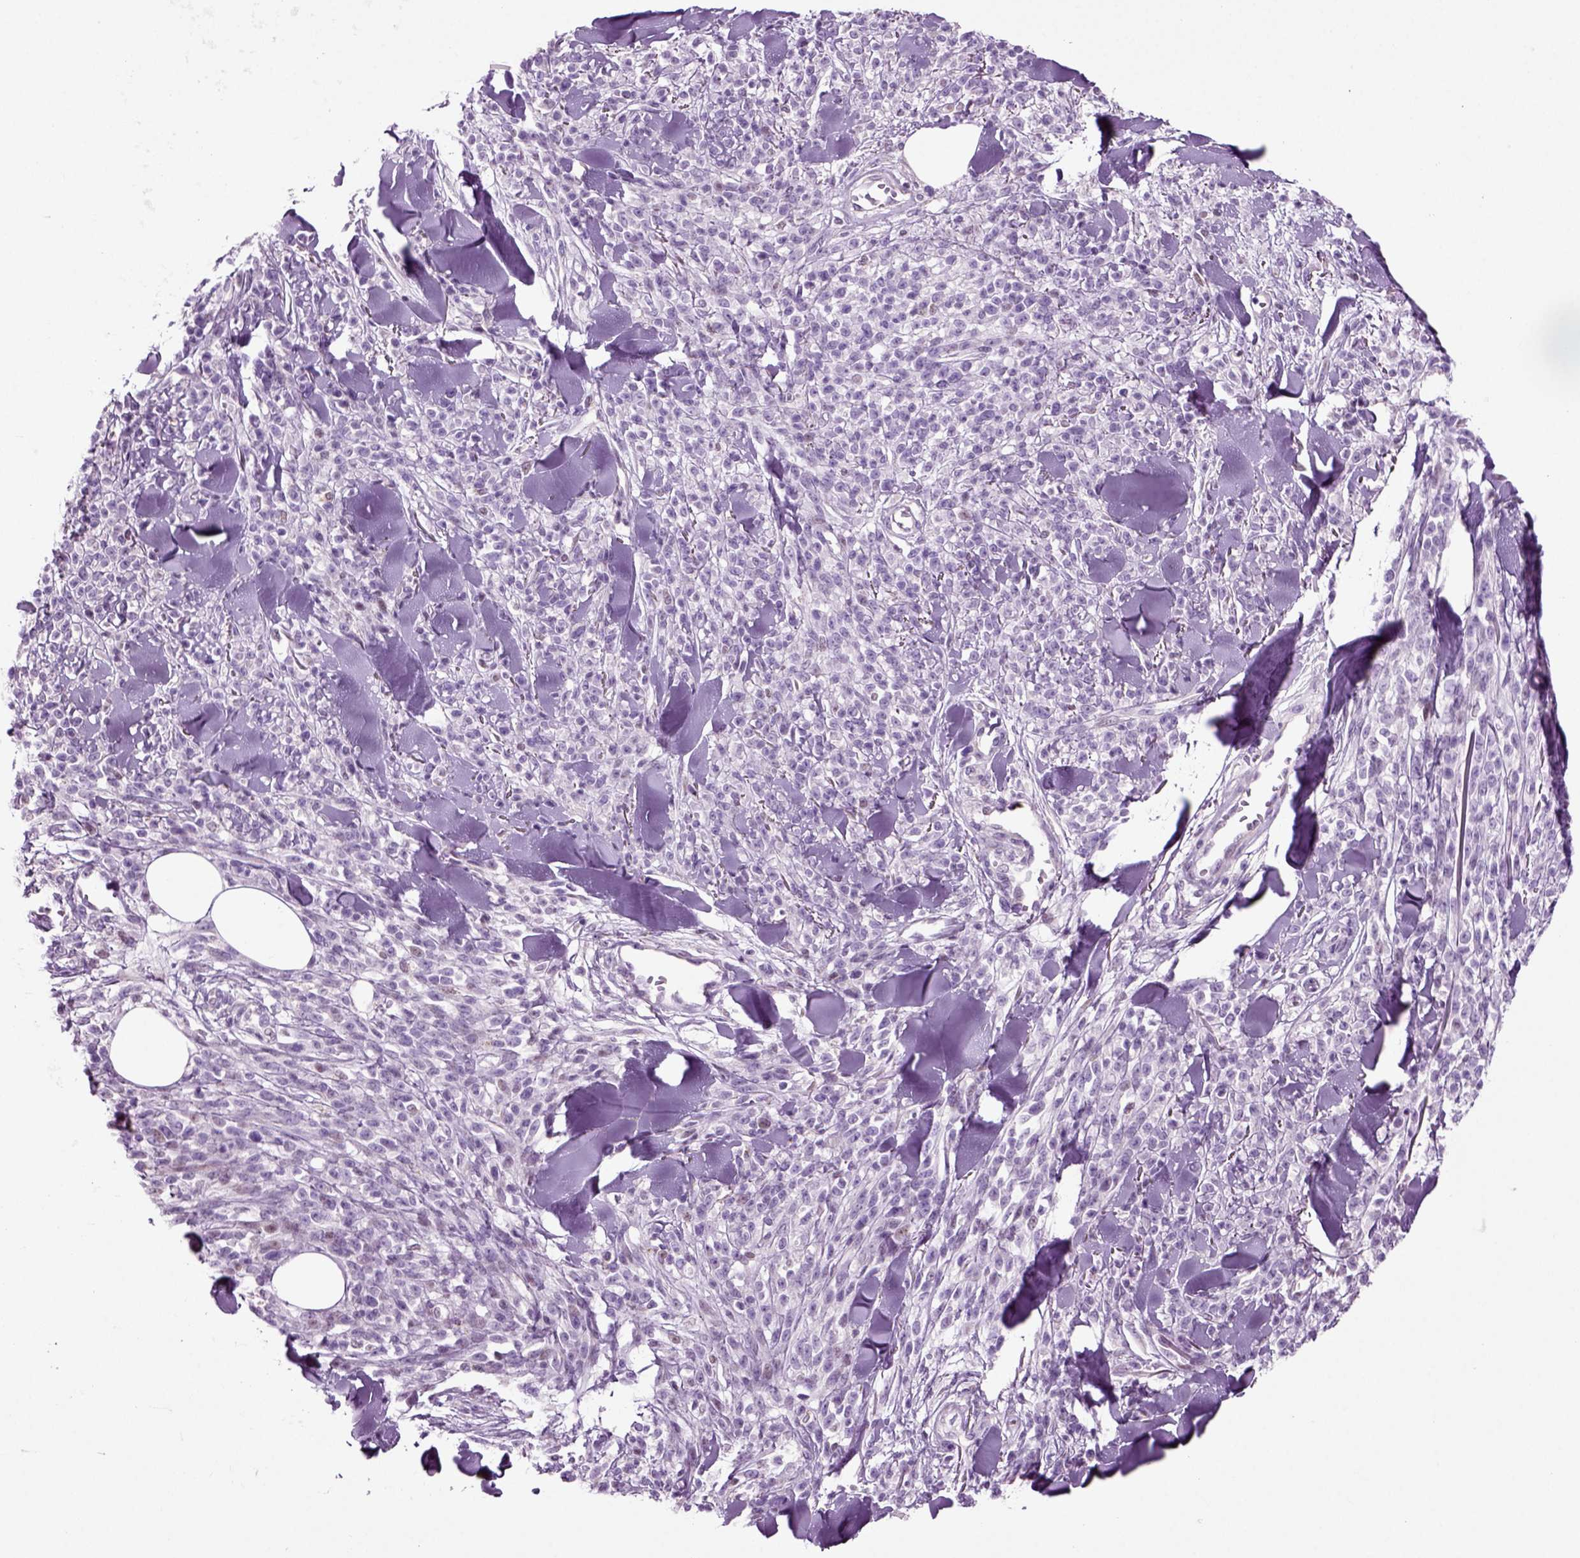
{"staining": {"intensity": "negative", "quantity": "none", "location": "none"}, "tissue": "melanoma", "cell_type": "Tumor cells", "image_type": "cancer", "snomed": [{"axis": "morphology", "description": "Malignant melanoma, NOS"}, {"axis": "topography", "description": "Skin"}, {"axis": "topography", "description": "Skin of trunk"}], "caption": "Immunohistochemistry image of malignant melanoma stained for a protein (brown), which exhibits no positivity in tumor cells. (DAB (3,3'-diaminobenzidine) IHC with hematoxylin counter stain).", "gene": "ARID3A", "patient": {"sex": "male", "age": 74}}